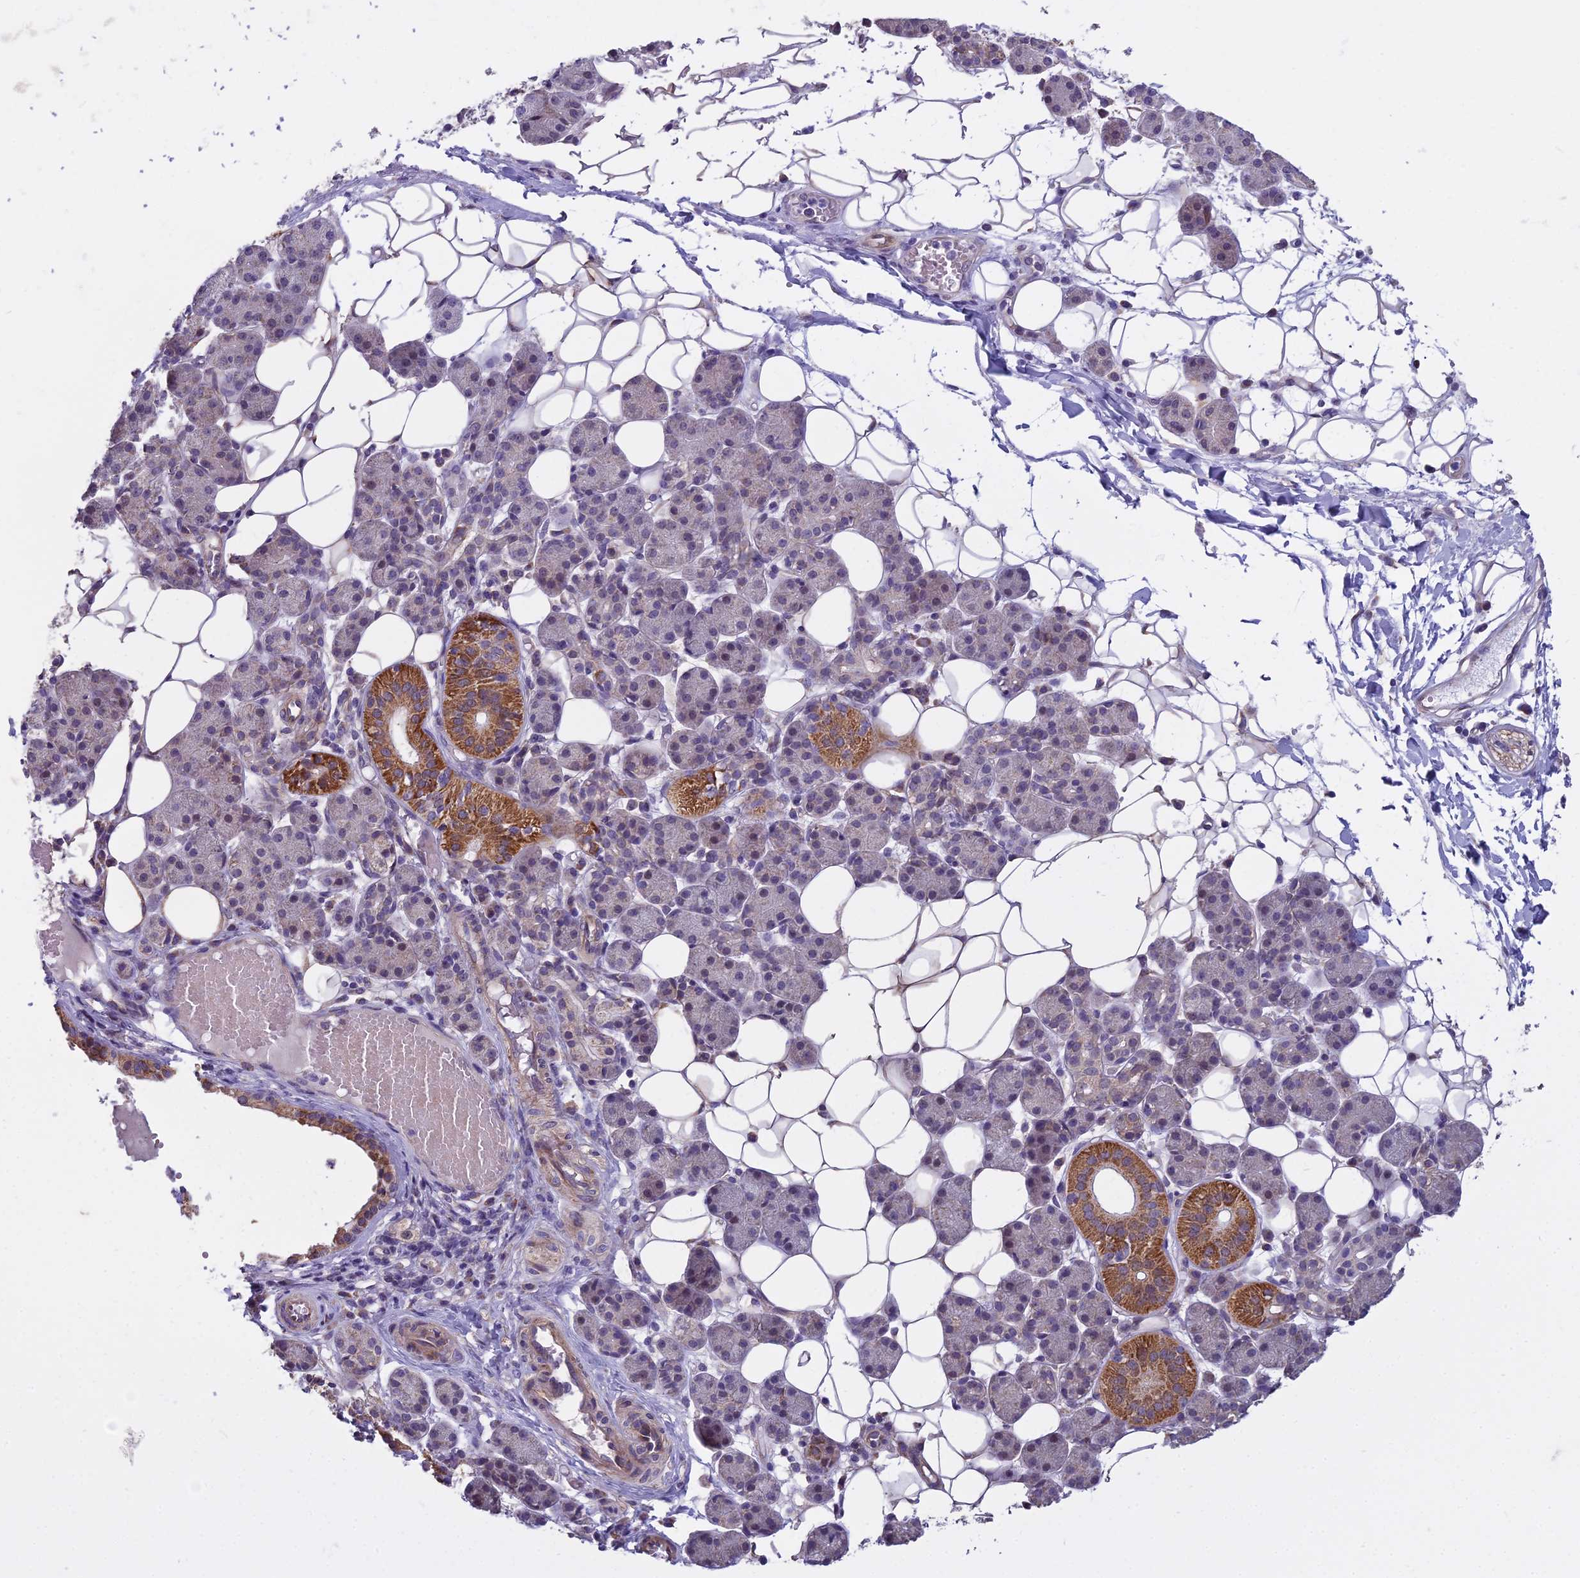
{"staining": {"intensity": "moderate", "quantity": "25%-75%", "location": "cytoplasmic/membranous"}, "tissue": "salivary gland", "cell_type": "Glandular cells", "image_type": "normal", "snomed": [{"axis": "morphology", "description": "Normal tissue, NOS"}, {"axis": "topography", "description": "Salivary gland"}], "caption": "IHC (DAB) staining of unremarkable salivary gland demonstrates moderate cytoplasmic/membranous protein positivity in about 25%-75% of glandular cells. The protein is shown in brown color, while the nuclei are stained blue.", "gene": "DUS2", "patient": {"sex": "female", "age": 33}}